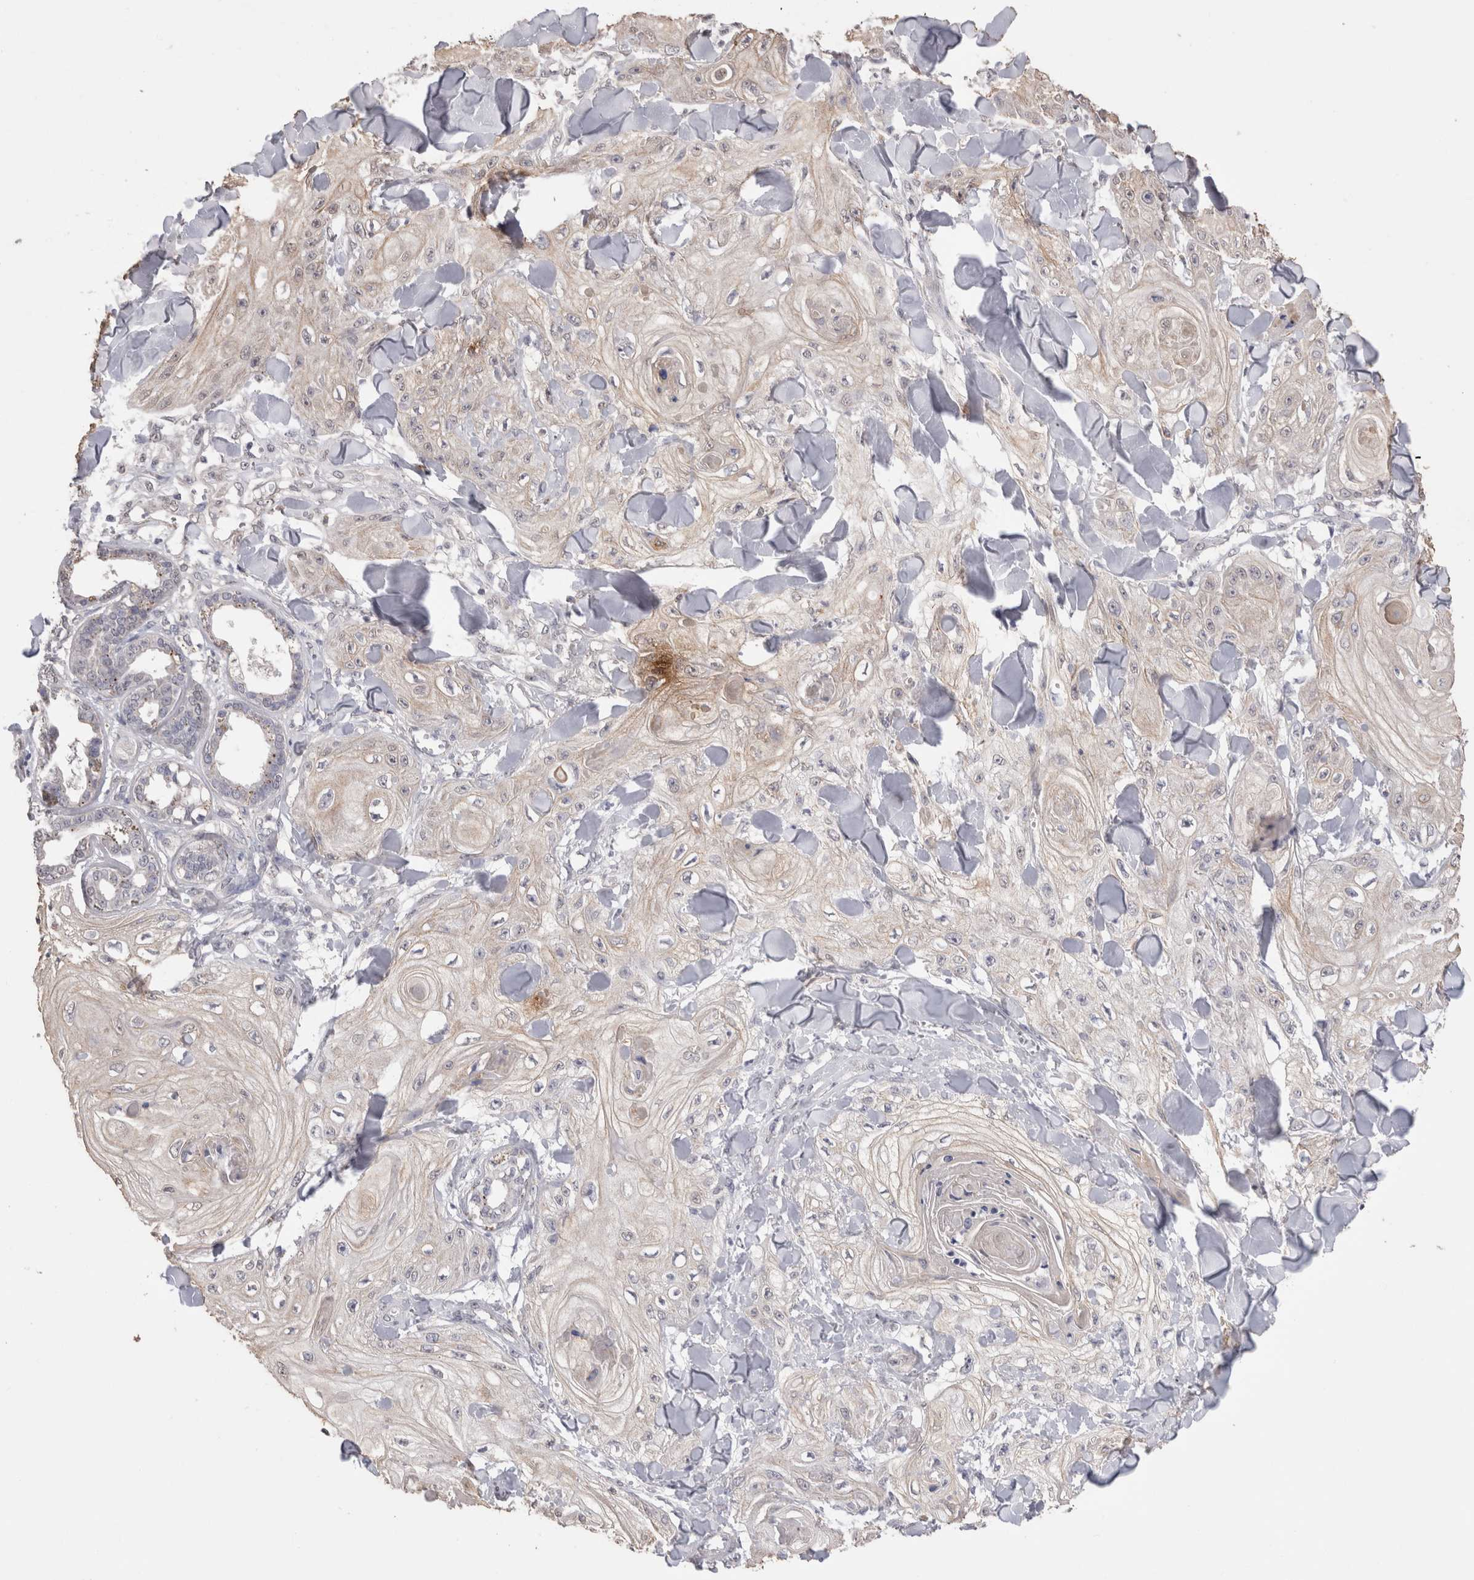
{"staining": {"intensity": "negative", "quantity": "none", "location": "none"}, "tissue": "skin cancer", "cell_type": "Tumor cells", "image_type": "cancer", "snomed": [{"axis": "morphology", "description": "Squamous cell carcinoma, NOS"}, {"axis": "topography", "description": "Skin"}], "caption": "Immunohistochemistry (IHC) micrograph of neoplastic tissue: skin cancer (squamous cell carcinoma) stained with DAB (3,3'-diaminobenzidine) reveals no significant protein positivity in tumor cells.", "gene": "CDH6", "patient": {"sex": "male", "age": 74}}